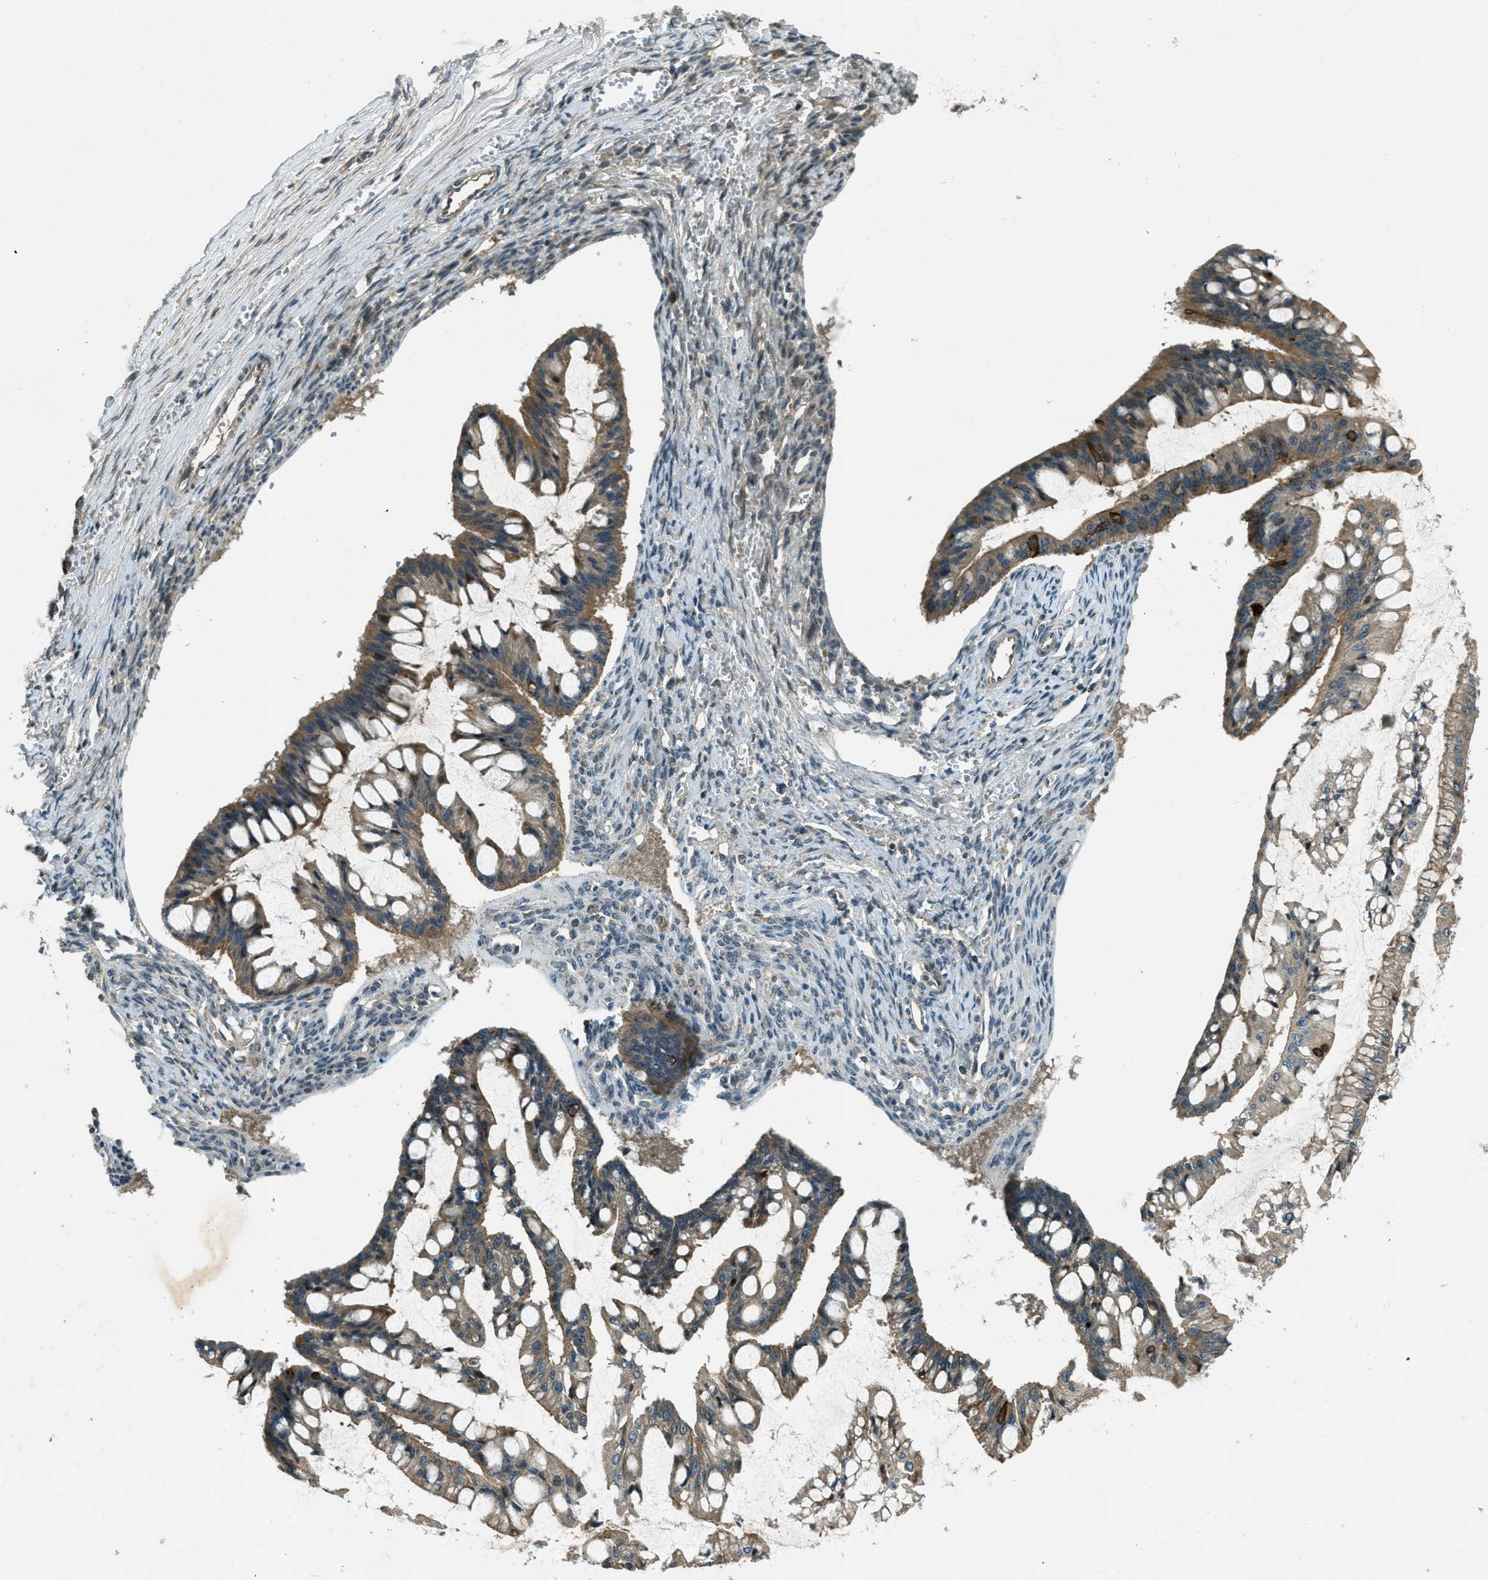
{"staining": {"intensity": "moderate", "quantity": ">75%", "location": "cytoplasmic/membranous"}, "tissue": "ovarian cancer", "cell_type": "Tumor cells", "image_type": "cancer", "snomed": [{"axis": "morphology", "description": "Cystadenocarcinoma, mucinous, NOS"}, {"axis": "topography", "description": "Ovary"}], "caption": "A brown stain highlights moderate cytoplasmic/membranous positivity of a protein in human ovarian cancer (mucinous cystadenocarcinoma) tumor cells.", "gene": "STK11", "patient": {"sex": "female", "age": 73}}